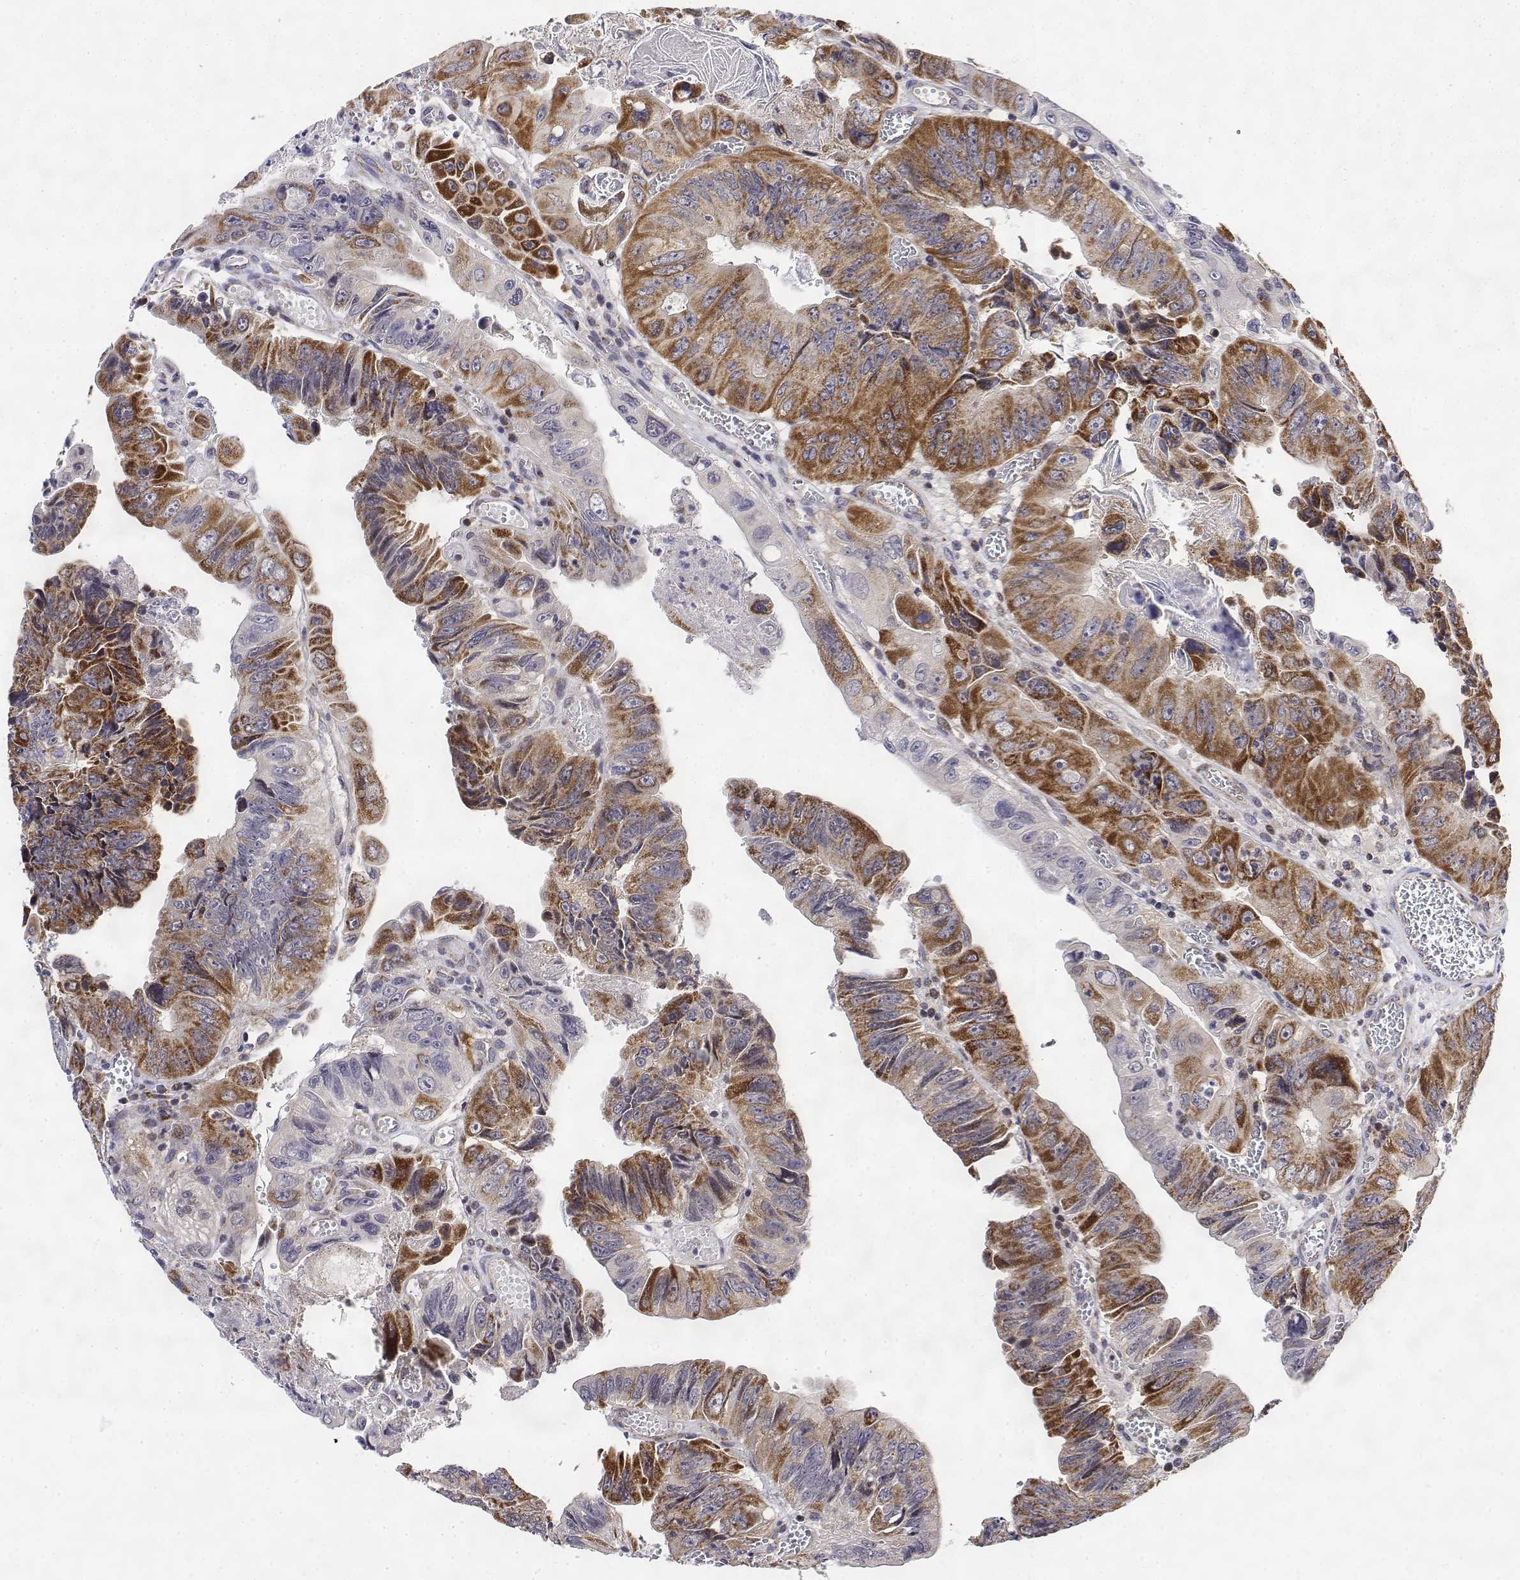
{"staining": {"intensity": "moderate", "quantity": ">75%", "location": "cytoplasmic/membranous"}, "tissue": "colorectal cancer", "cell_type": "Tumor cells", "image_type": "cancer", "snomed": [{"axis": "morphology", "description": "Adenocarcinoma, NOS"}, {"axis": "topography", "description": "Colon"}], "caption": "A micrograph showing moderate cytoplasmic/membranous positivity in about >75% of tumor cells in colorectal adenocarcinoma, as visualized by brown immunohistochemical staining.", "gene": "GADD45GIP1", "patient": {"sex": "female", "age": 84}}